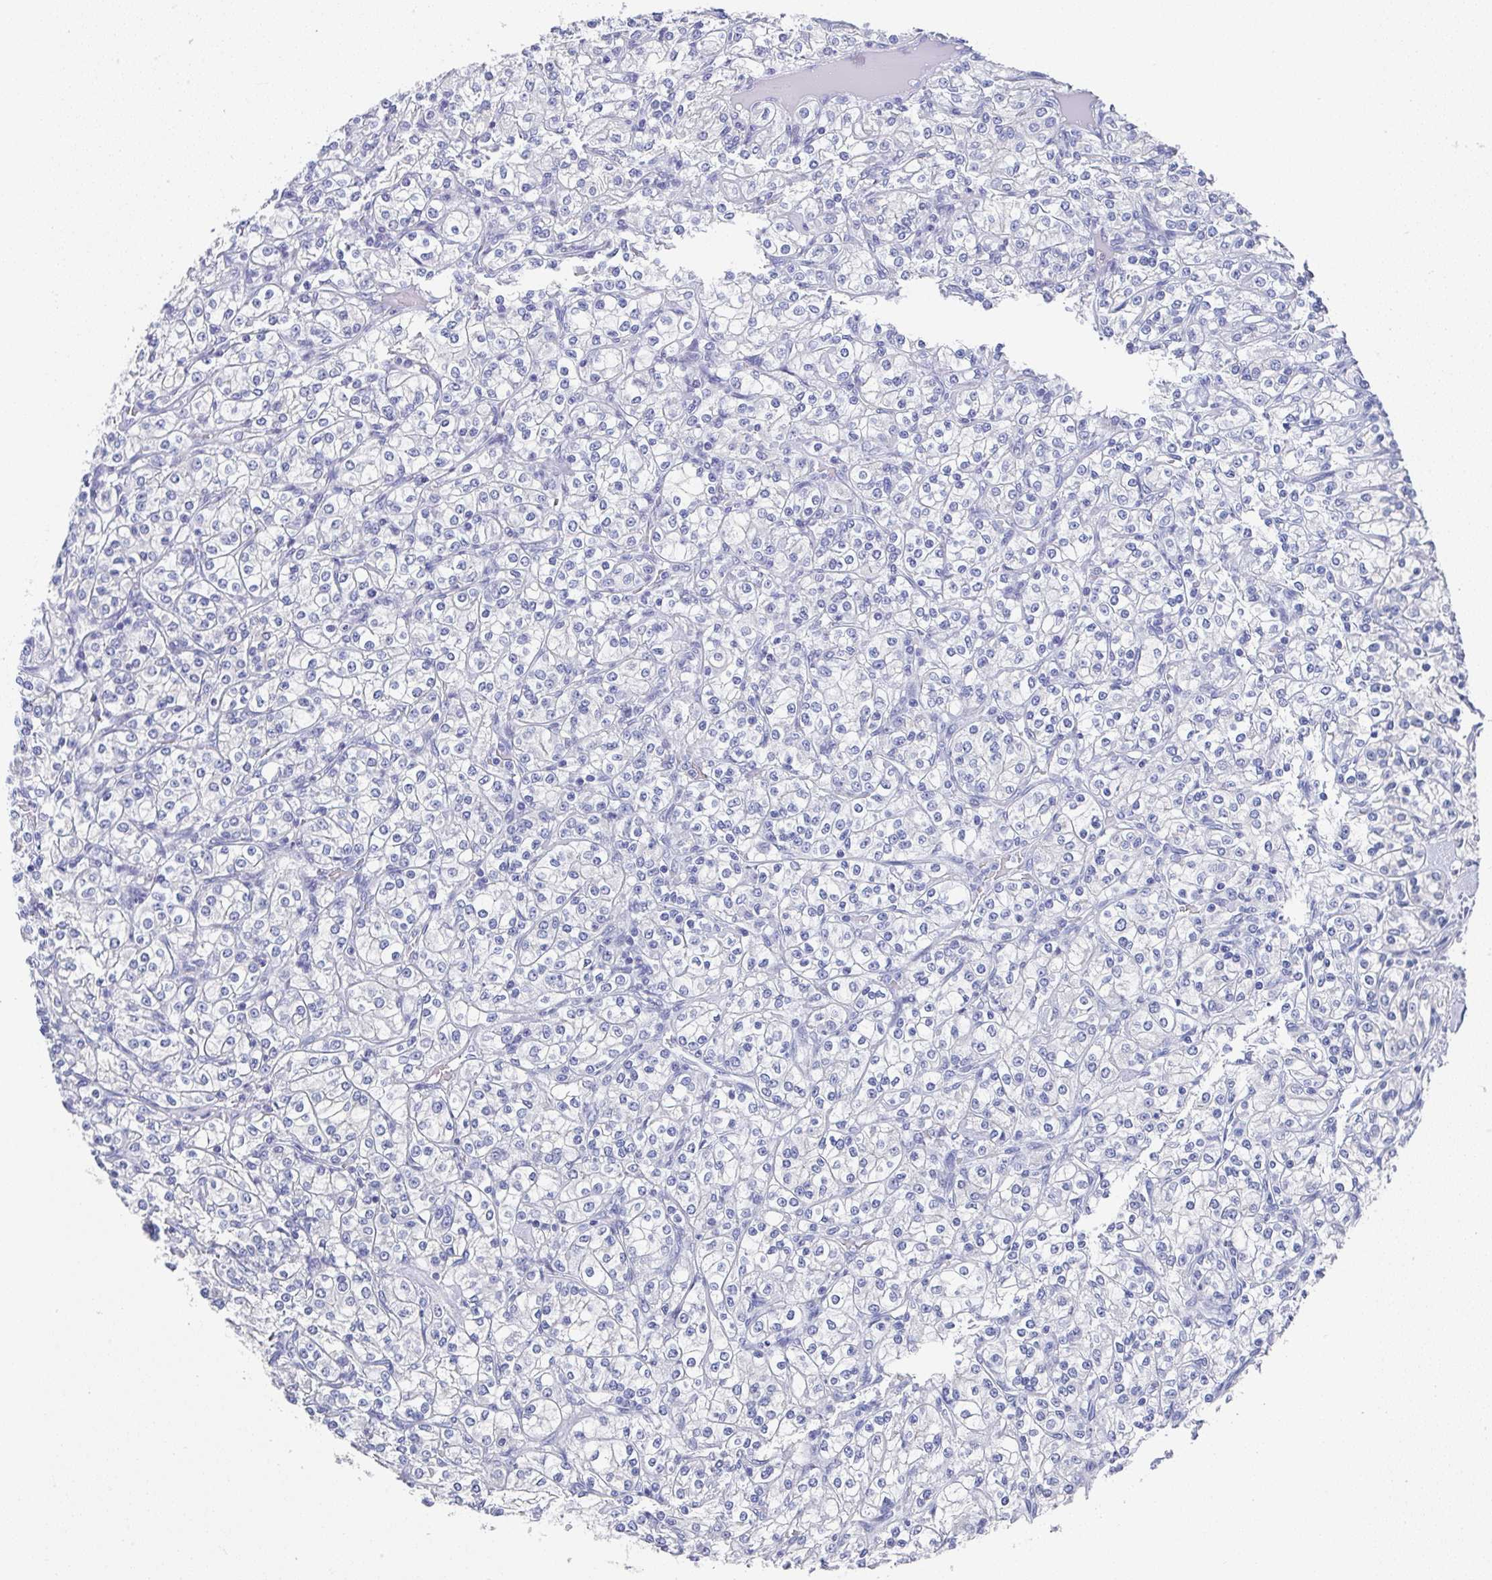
{"staining": {"intensity": "negative", "quantity": "none", "location": "none"}, "tissue": "renal cancer", "cell_type": "Tumor cells", "image_type": "cancer", "snomed": [{"axis": "morphology", "description": "Adenocarcinoma, NOS"}, {"axis": "topography", "description": "Kidney"}], "caption": "This photomicrograph is of renal adenocarcinoma stained with immunohistochemistry to label a protein in brown with the nuclei are counter-stained blue. There is no expression in tumor cells.", "gene": "TNFRSF8", "patient": {"sex": "male", "age": 77}}